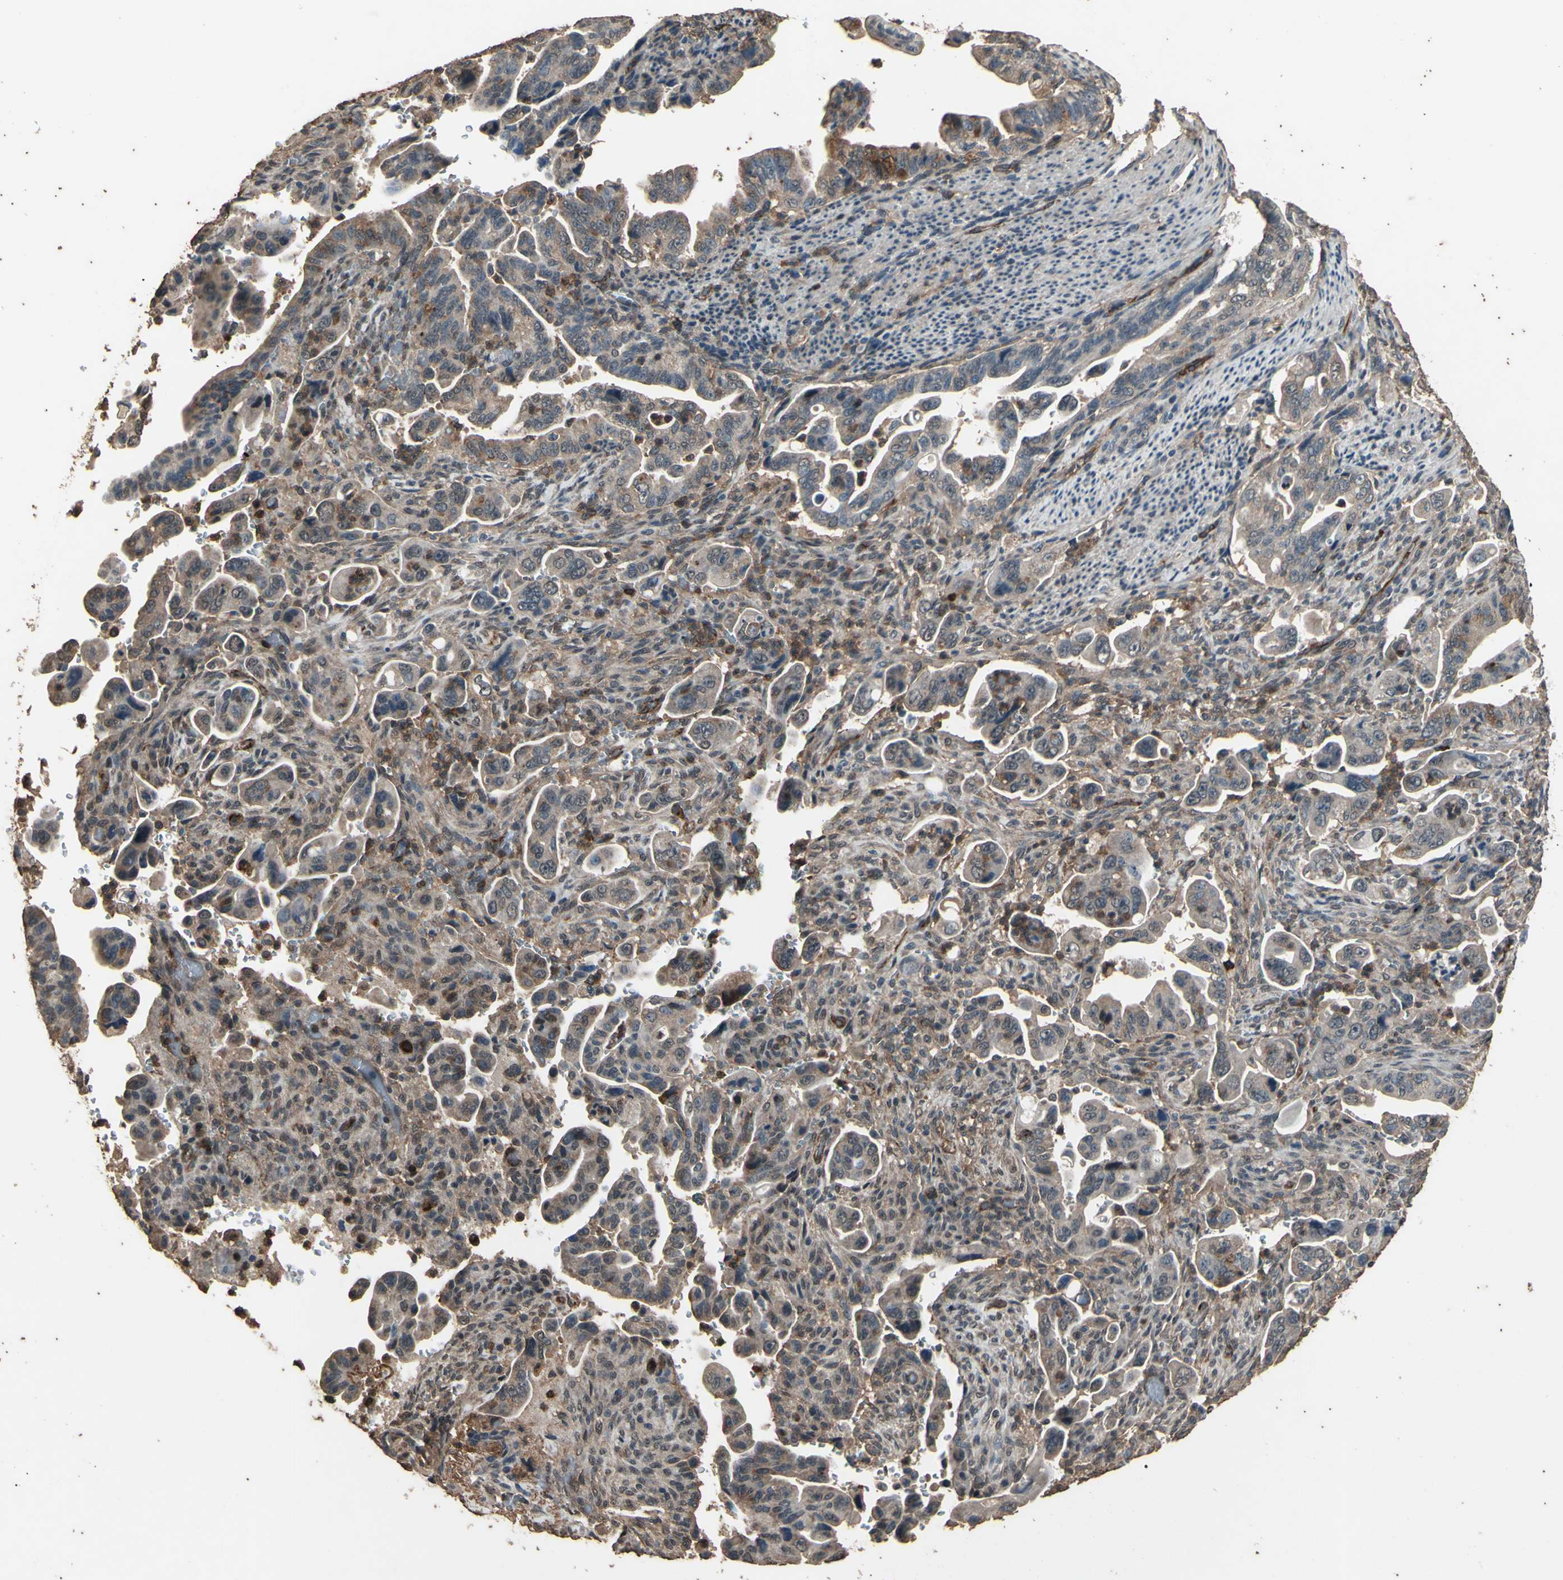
{"staining": {"intensity": "weak", "quantity": ">75%", "location": "cytoplasmic/membranous"}, "tissue": "pancreatic cancer", "cell_type": "Tumor cells", "image_type": "cancer", "snomed": [{"axis": "morphology", "description": "Adenocarcinoma, NOS"}, {"axis": "topography", "description": "Pancreas"}], "caption": "Brown immunohistochemical staining in human pancreatic cancer (adenocarcinoma) demonstrates weak cytoplasmic/membranous staining in approximately >75% of tumor cells.", "gene": "TSPO", "patient": {"sex": "male", "age": 70}}